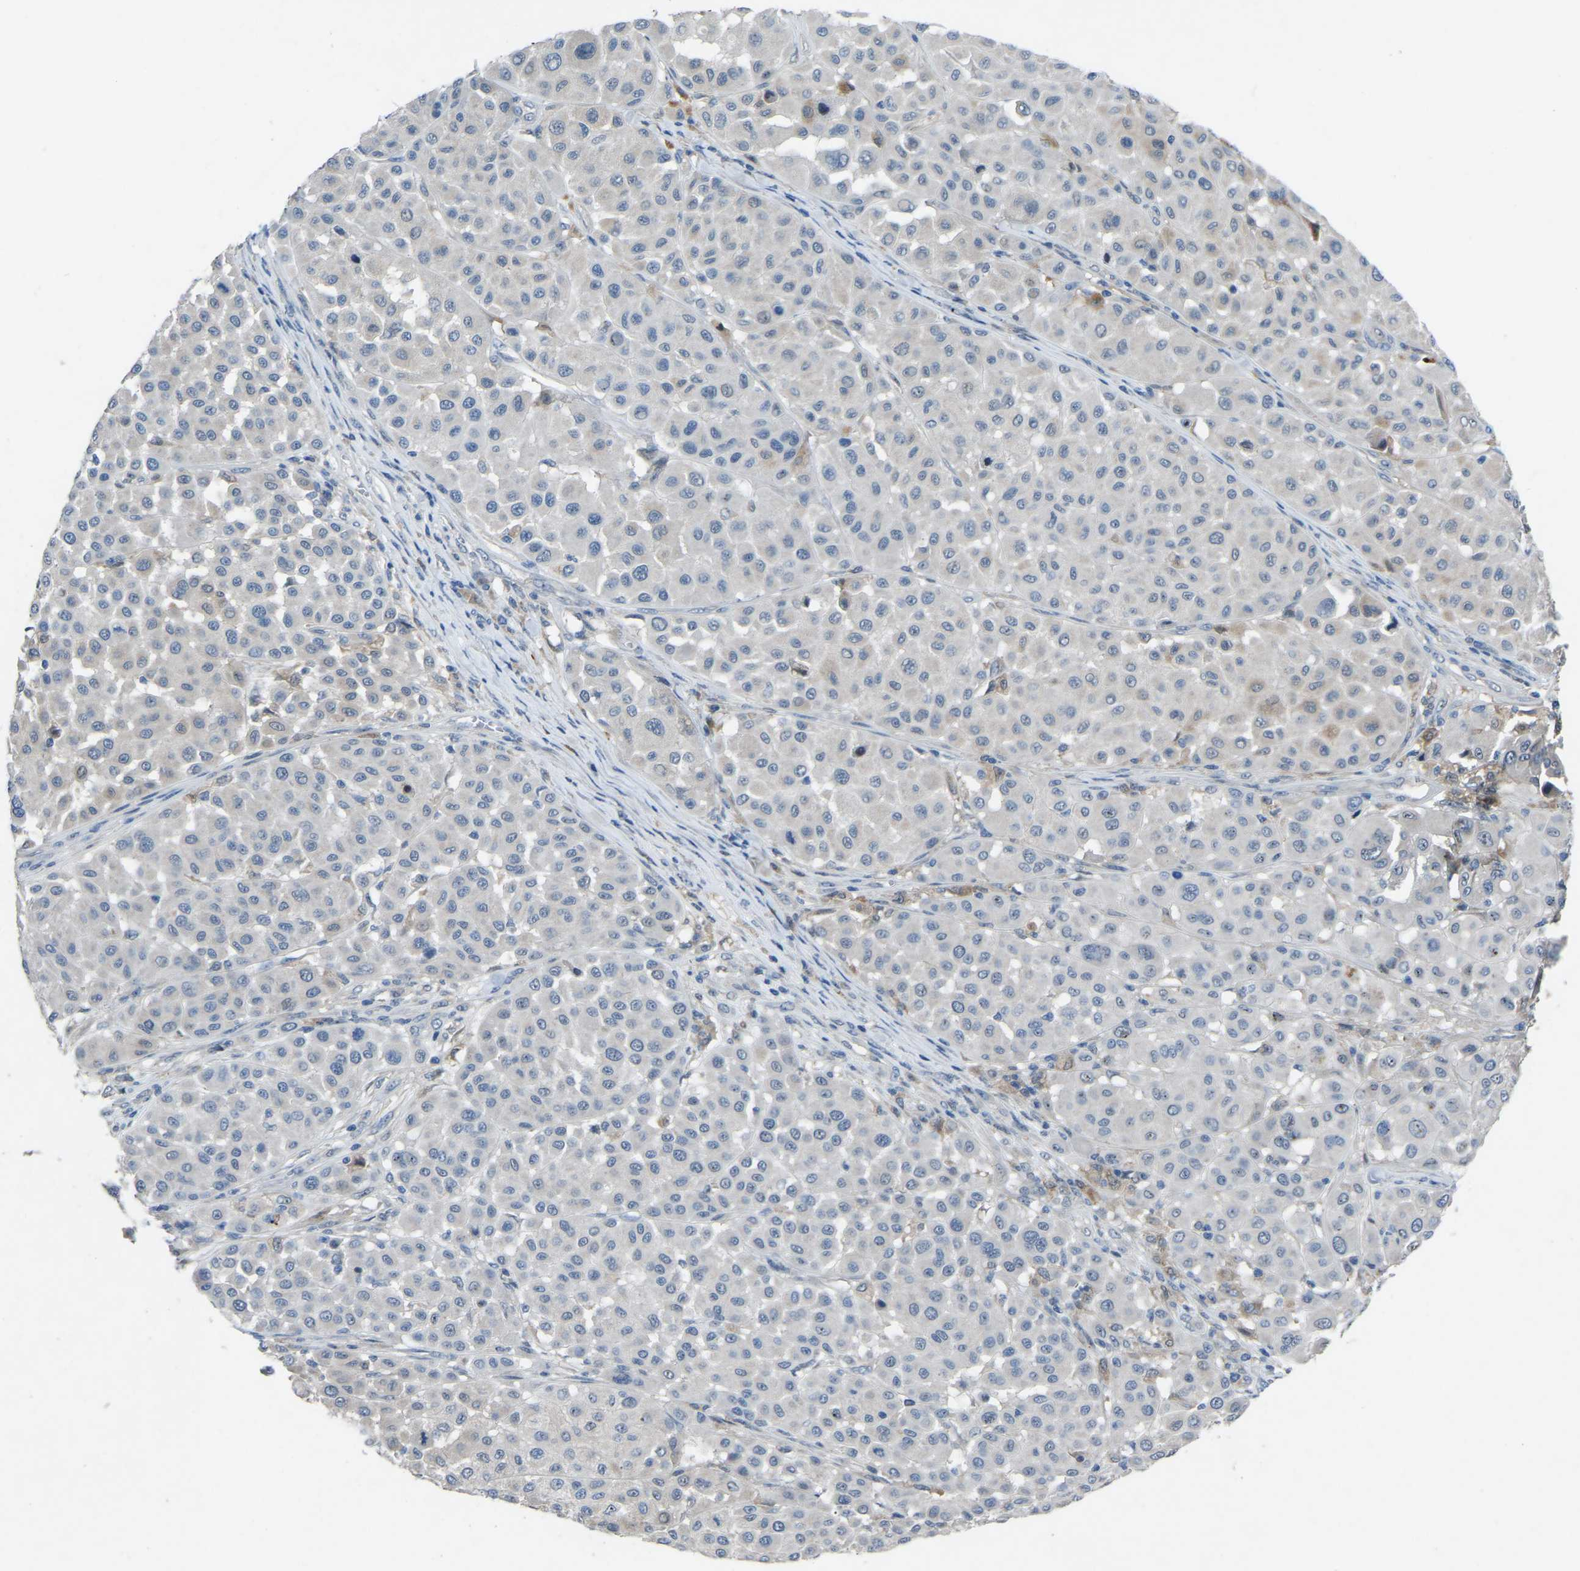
{"staining": {"intensity": "negative", "quantity": "none", "location": "none"}, "tissue": "melanoma", "cell_type": "Tumor cells", "image_type": "cancer", "snomed": [{"axis": "morphology", "description": "Malignant melanoma, Metastatic site"}, {"axis": "topography", "description": "Soft tissue"}], "caption": "Tumor cells show no significant protein staining in malignant melanoma (metastatic site).", "gene": "FHIT", "patient": {"sex": "male", "age": 41}}